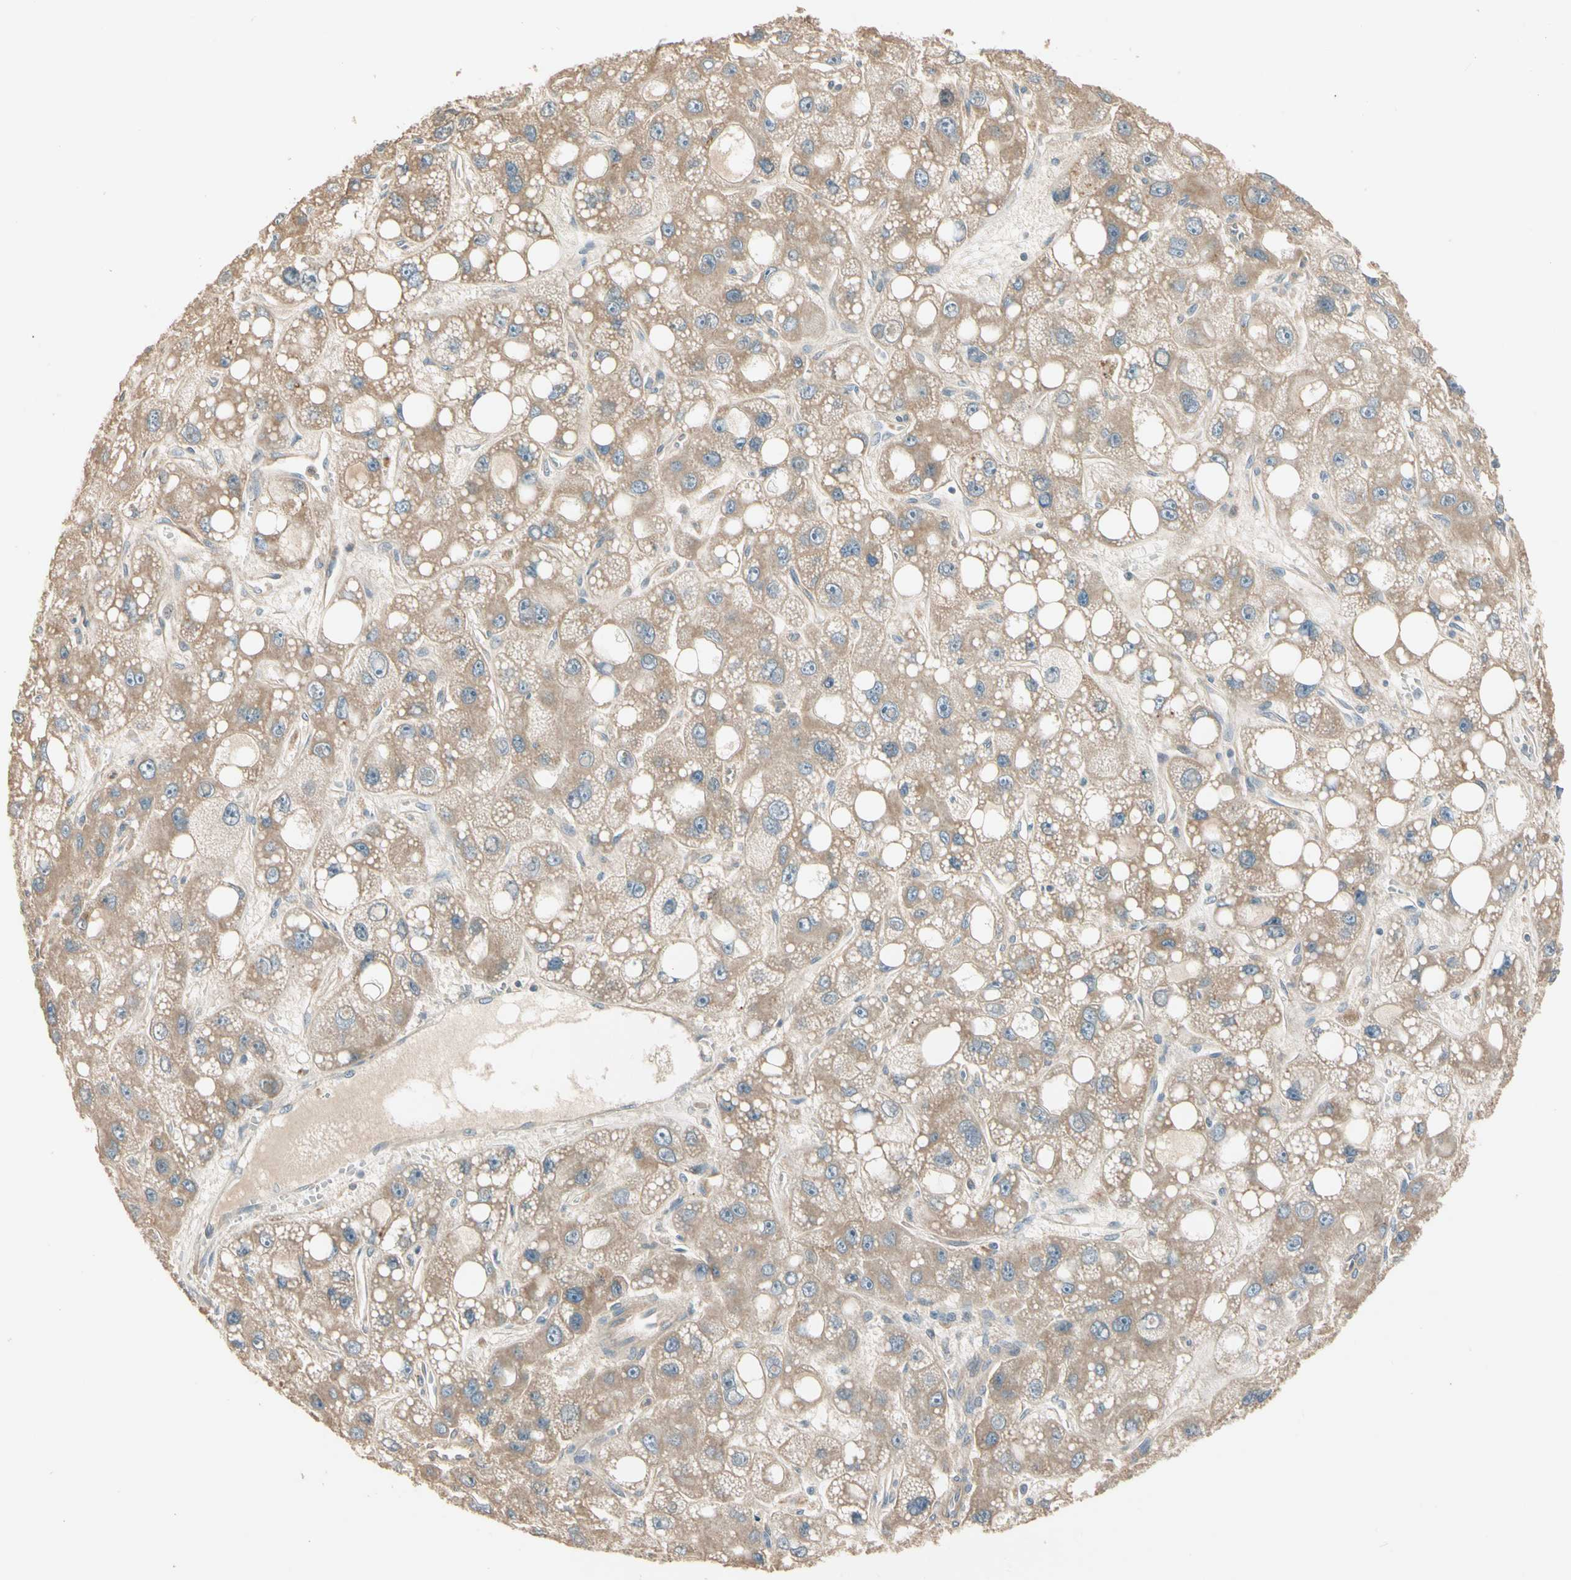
{"staining": {"intensity": "weak", "quantity": ">75%", "location": "cytoplasmic/membranous"}, "tissue": "liver cancer", "cell_type": "Tumor cells", "image_type": "cancer", "snomed": [{"axis": "morphology", "description": "Carcinoma, Hepatocellular, NOS"}, {"axis": "topography", "description": "Liver"}], "caption": "There is low levels of weak cytoplasmic/membranous positivity in tumor cells of hepatocellular carcinoma (liver), as demonstrated by immunohistochemical staining (brown color).", "gene": "TNFRSF21", "patient": {"sex": "male", "age": 55}}